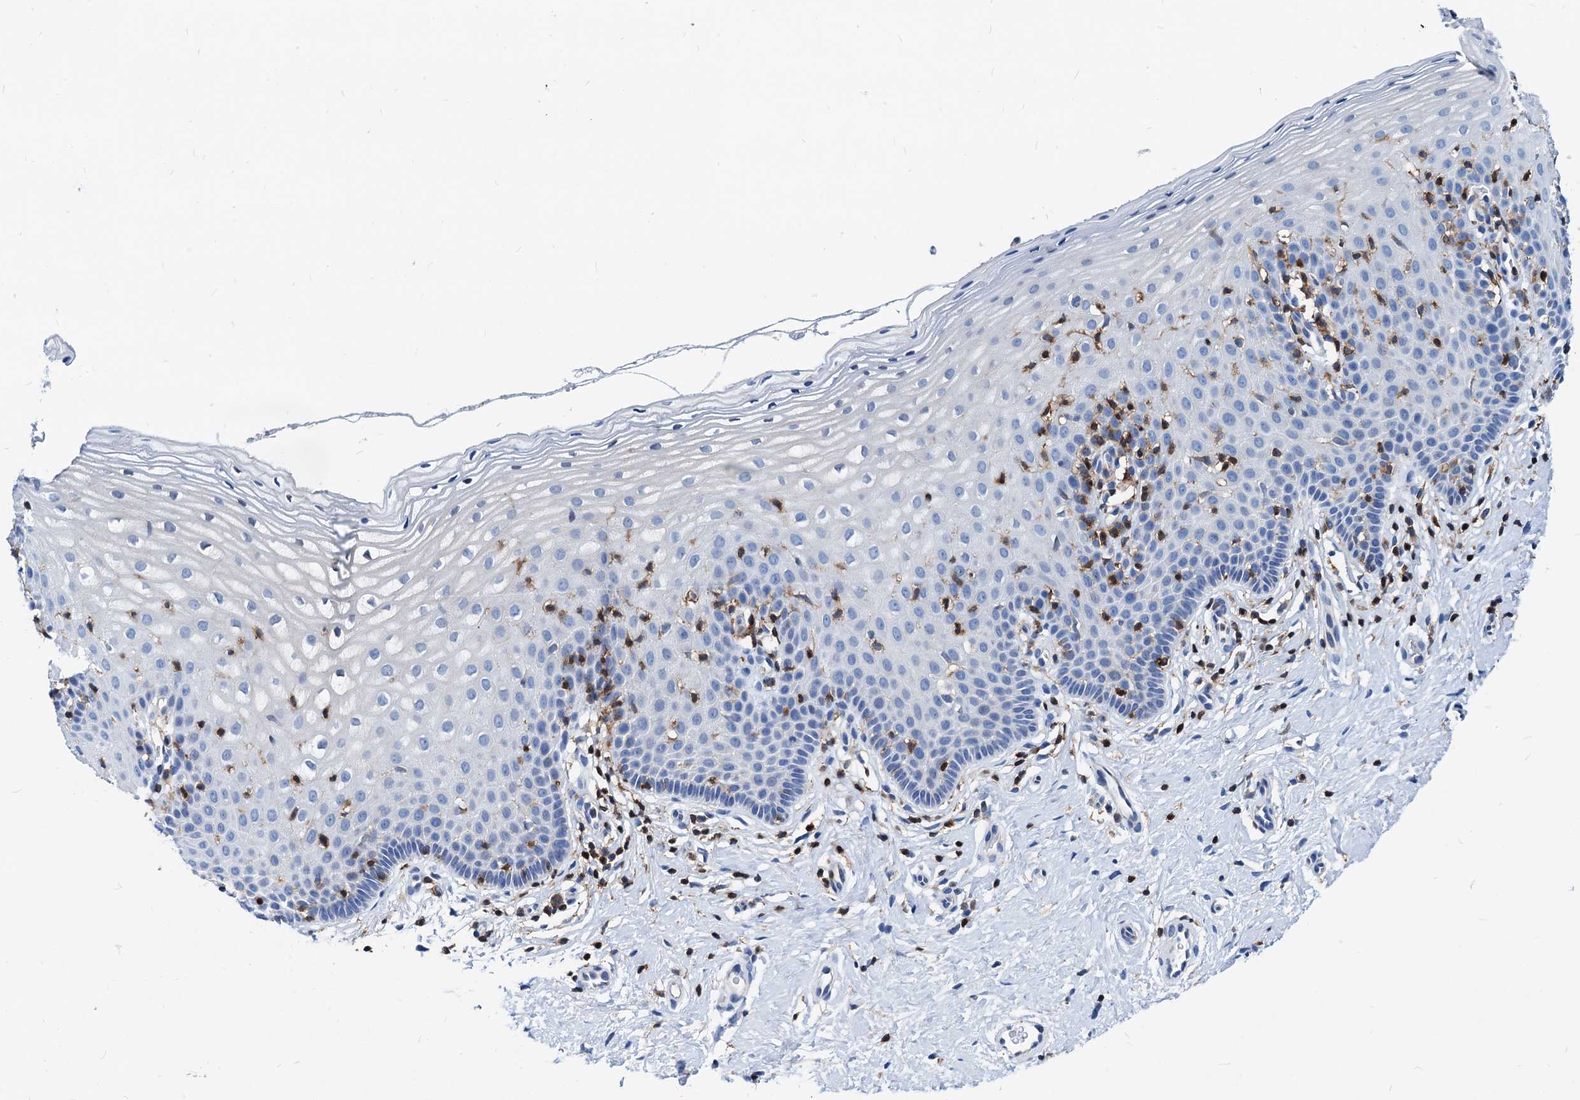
{"staining": {"intensity": "negative", "quantity": "none", "location": "none"}, "tissue": "cervix", "cell_type": "Glandular cells", "image_type": "normal", "snomed": [{"axis": "morphology", "description": "Normal tissue, NOS"}, {"axis": "topography", "description": "Cervix"}], "caption": "Immunohistochemical staining of normal human cervix exhibits no significant expression in glandular cells. (Stains: DAB (3,3'-diaminobenzidine) IHC with hematoxylin counter stain, Microscopy: brightfield microscopy at high magnification).", "gene": "LCP2", "patient": {"sex": "female", "age": 36}}